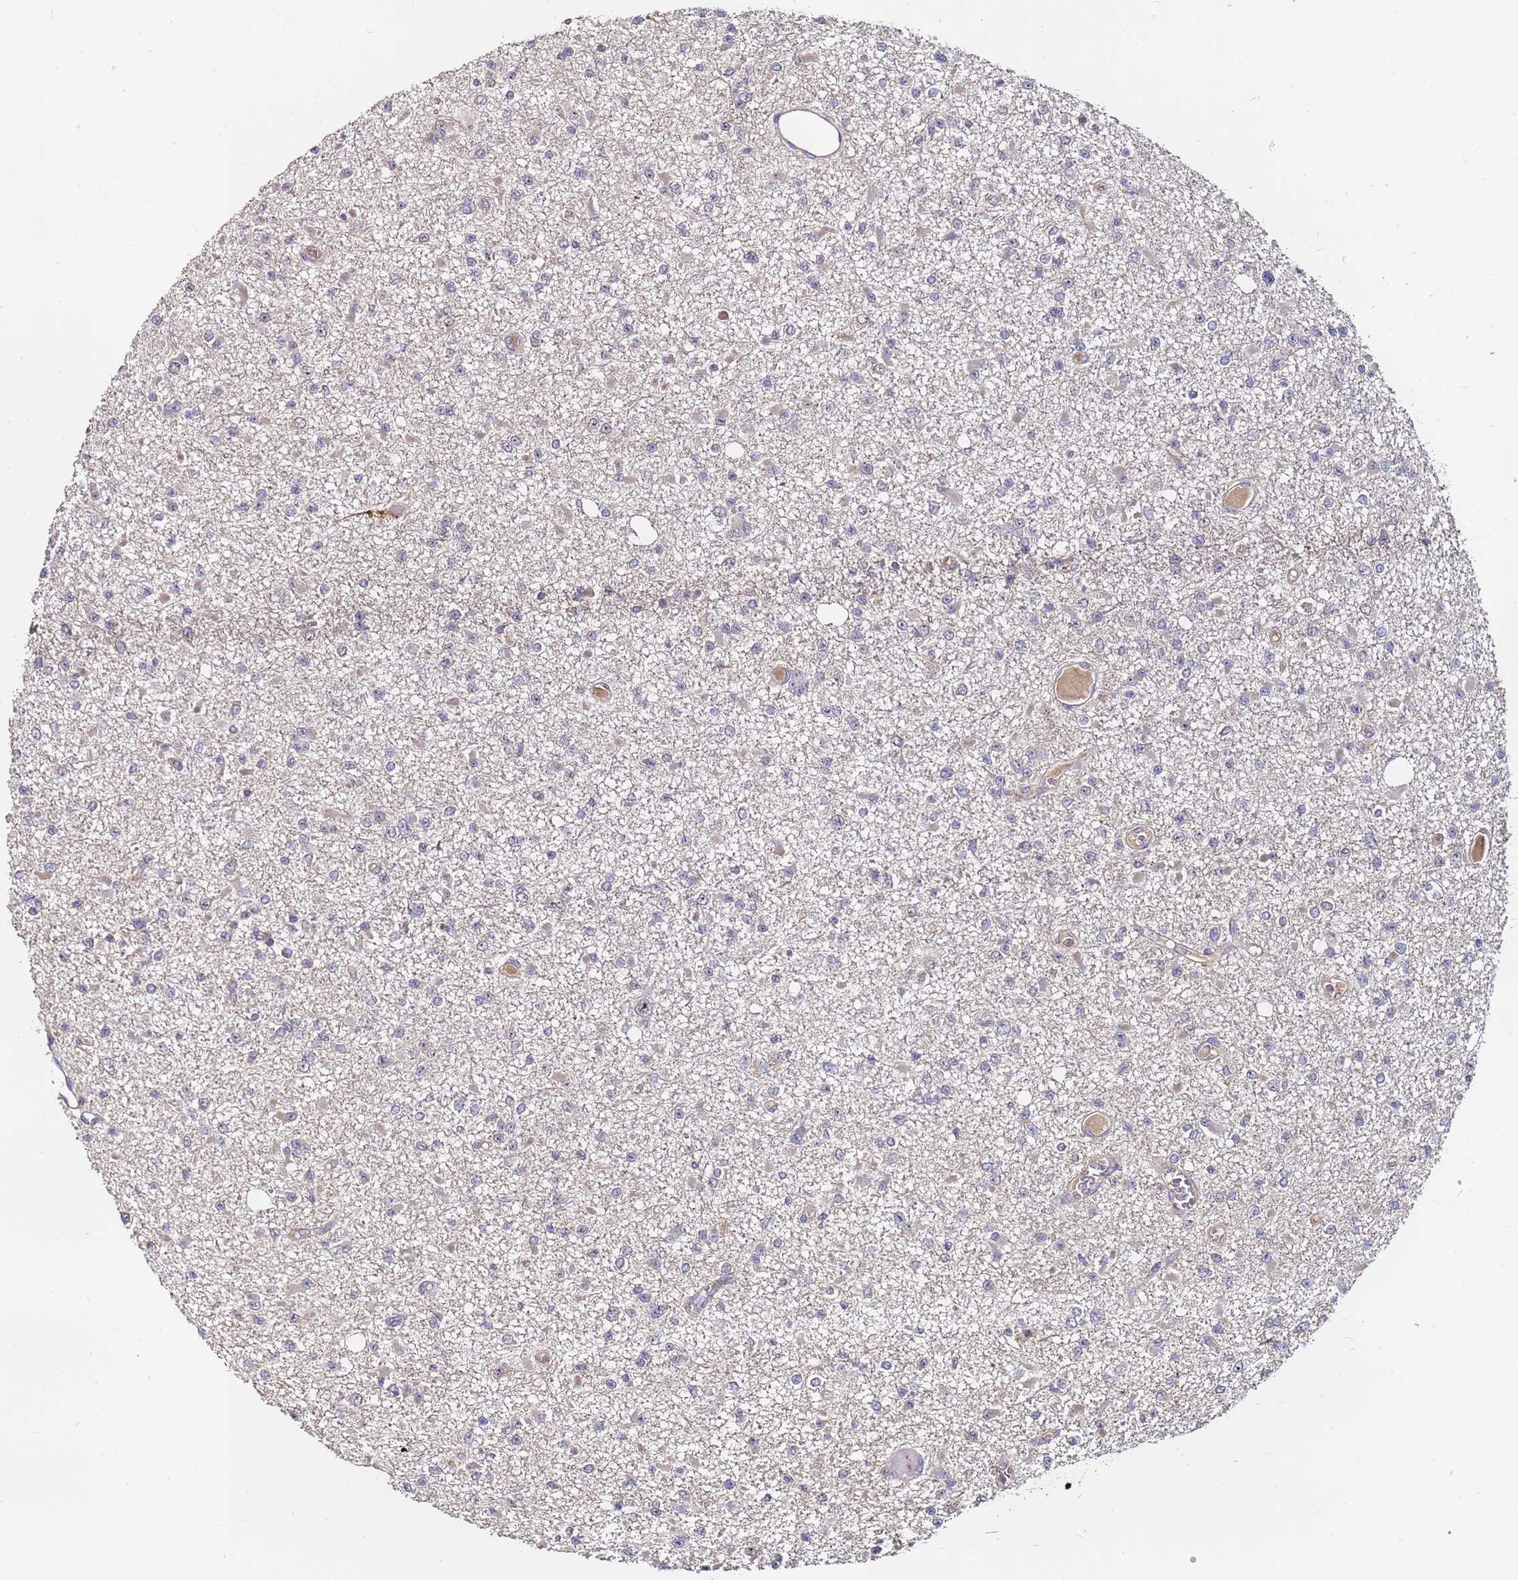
{"staining": {"intensity": "negative", "quantity": "none", "location": "none"}, "tissue": "glioma", "cell_type": "Tumor cells", "image_type": "cancer", "snomed": [{"axis": "morphology", "description": "Glioma, malignant, Low grade"}, {"axis": "topography", "description": "Brain"}], "caption": "Micrograph shows no protein staining in tumor cells of malignant glioma (low-grade) tissue.", "gene": "KRI1", "patient": {"sex": "female", "age": 22}}